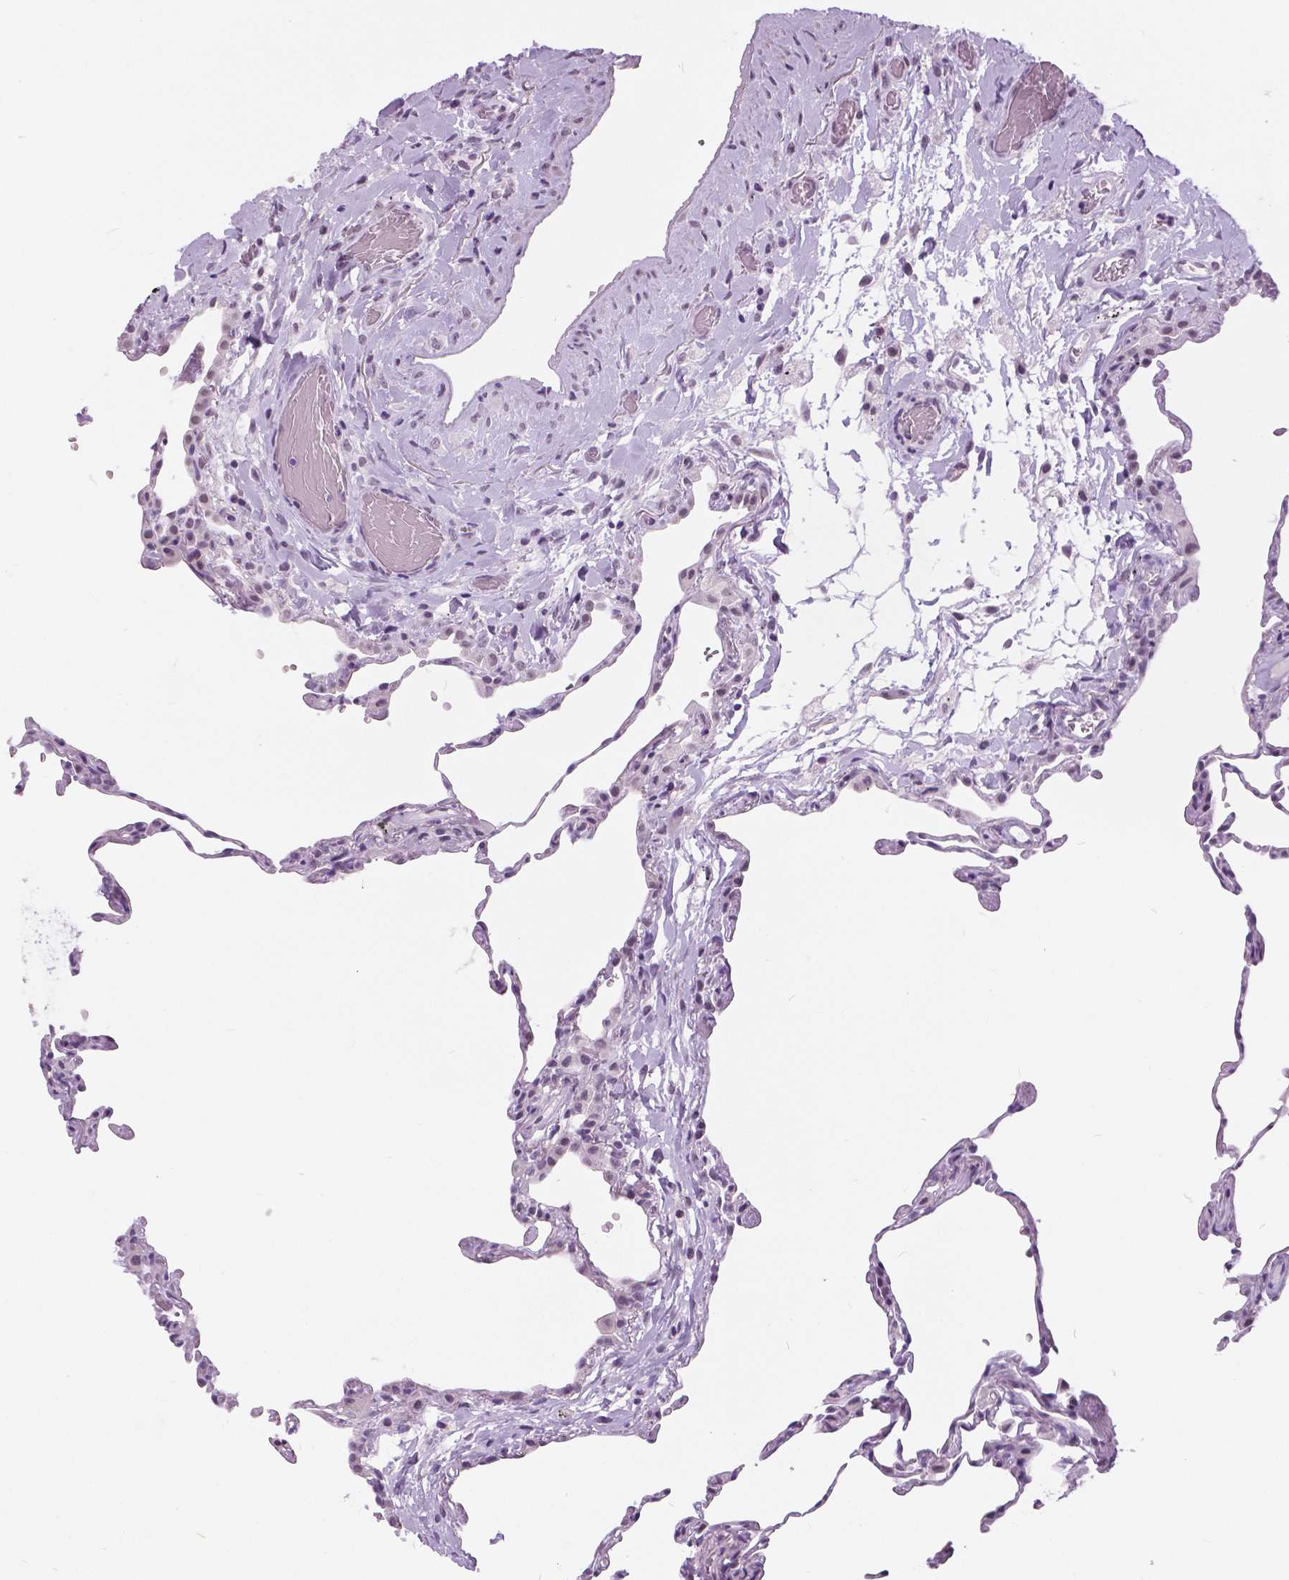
{"staining": {"intensity": "negative", "quantity": "none", "location": "none"}, "tissue": "lung", "cell_type": "Alveolar cells", "image_type": "normal", "snomed": [{"axis": "morphology", "description": "Normal tissue, NOS"}, {"axis": "topography", "description": "Lung"}], "caption": "IHC photomicrograph of unremarkable lung: human lung stained with DAB (3,3'-diaminobenzidine) shows no significant protein staining in alveolar cells.", "gene": "MYOM1", "patient": {"sex": "female", "age": 57}}